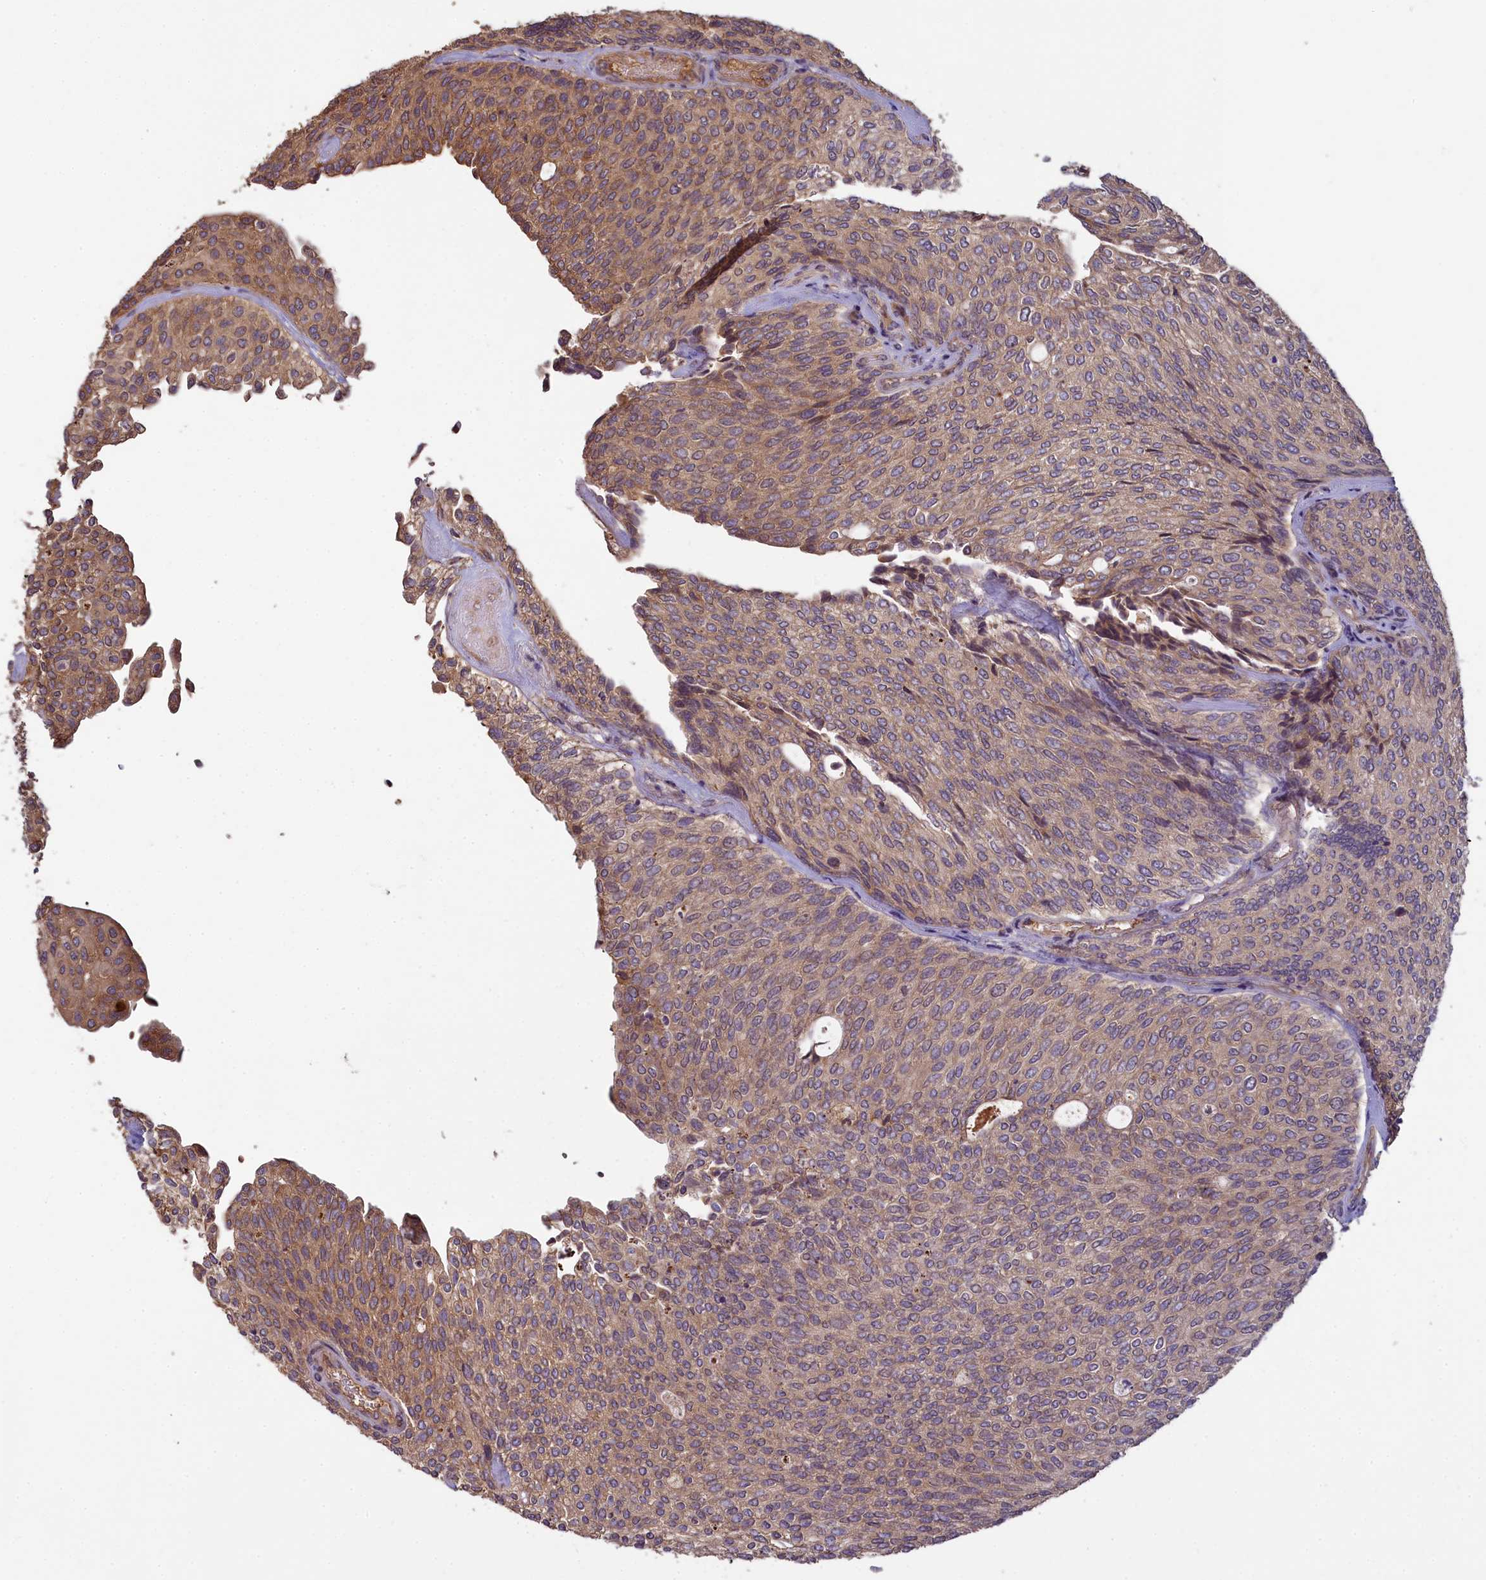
{"staining": {"intensity": "moderate", "quantity": ">75%", "location": "cytoplasmic/membranous"}, "tissue": "urothelial cancer", "cell_type": "Tumor cells", "image_type": "cancer", "snomed": [{"axis": "morphology", "description": "Urothelial carcinoma, Low grade"}, {"axis": "topography", "description": "Urinary bladder"}], "caption": "IHC of urothelial cancer reveals medium levels of moderate cytoplasmic/membranous staining in about >75% of tumor cells. (Stains: DAB (3,3'-diaminobenzidine) in brown, nuclei in blue, Microscopy: brightfield microscopy at high magnification).", "gene": "NUDT6", "patient": {"sex": "female", "age": 79}}